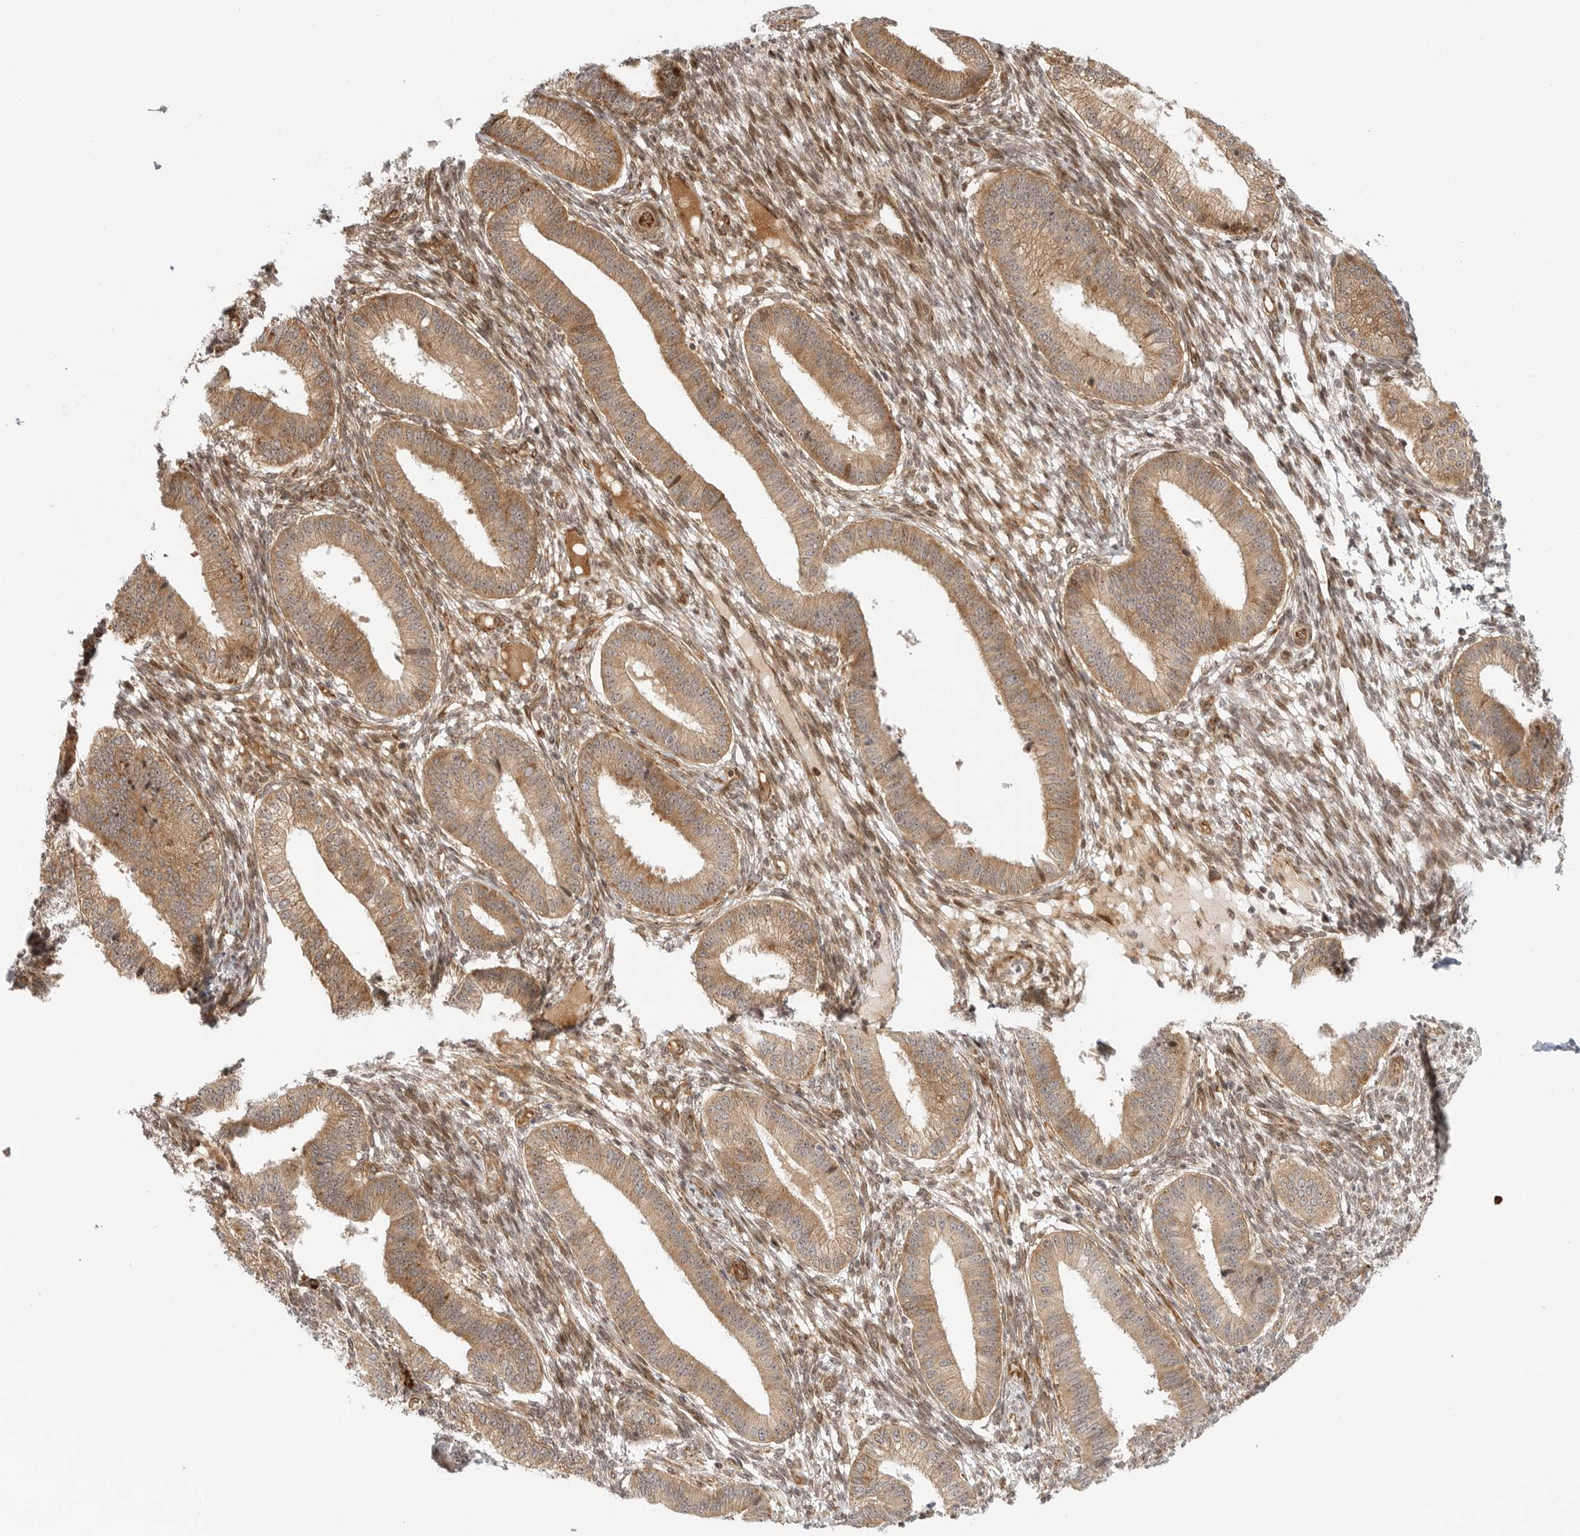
{"staining": {"intensity": "moderate", "quantity": ">75%", "location": "cytoplasmic/membranous,nuclear"}, "tissue": "endometrium", "cell_type": "Cells in endometrial stroma", "image_type": "normal", "snomed": [{"axis": "morphology", "description": "Normal tissue, NOS"}, {"axis": "topography", "description": "Endometrium"}], "caption": "Protein analysis of unremarkable endometrium demonstrates moderate cytoplasmic/membranous,nuclear staining in approximately >75% of cells in endometrial stroma.", "gene": "DSCC1", "patient": {"sex": "female", "age": 39}}